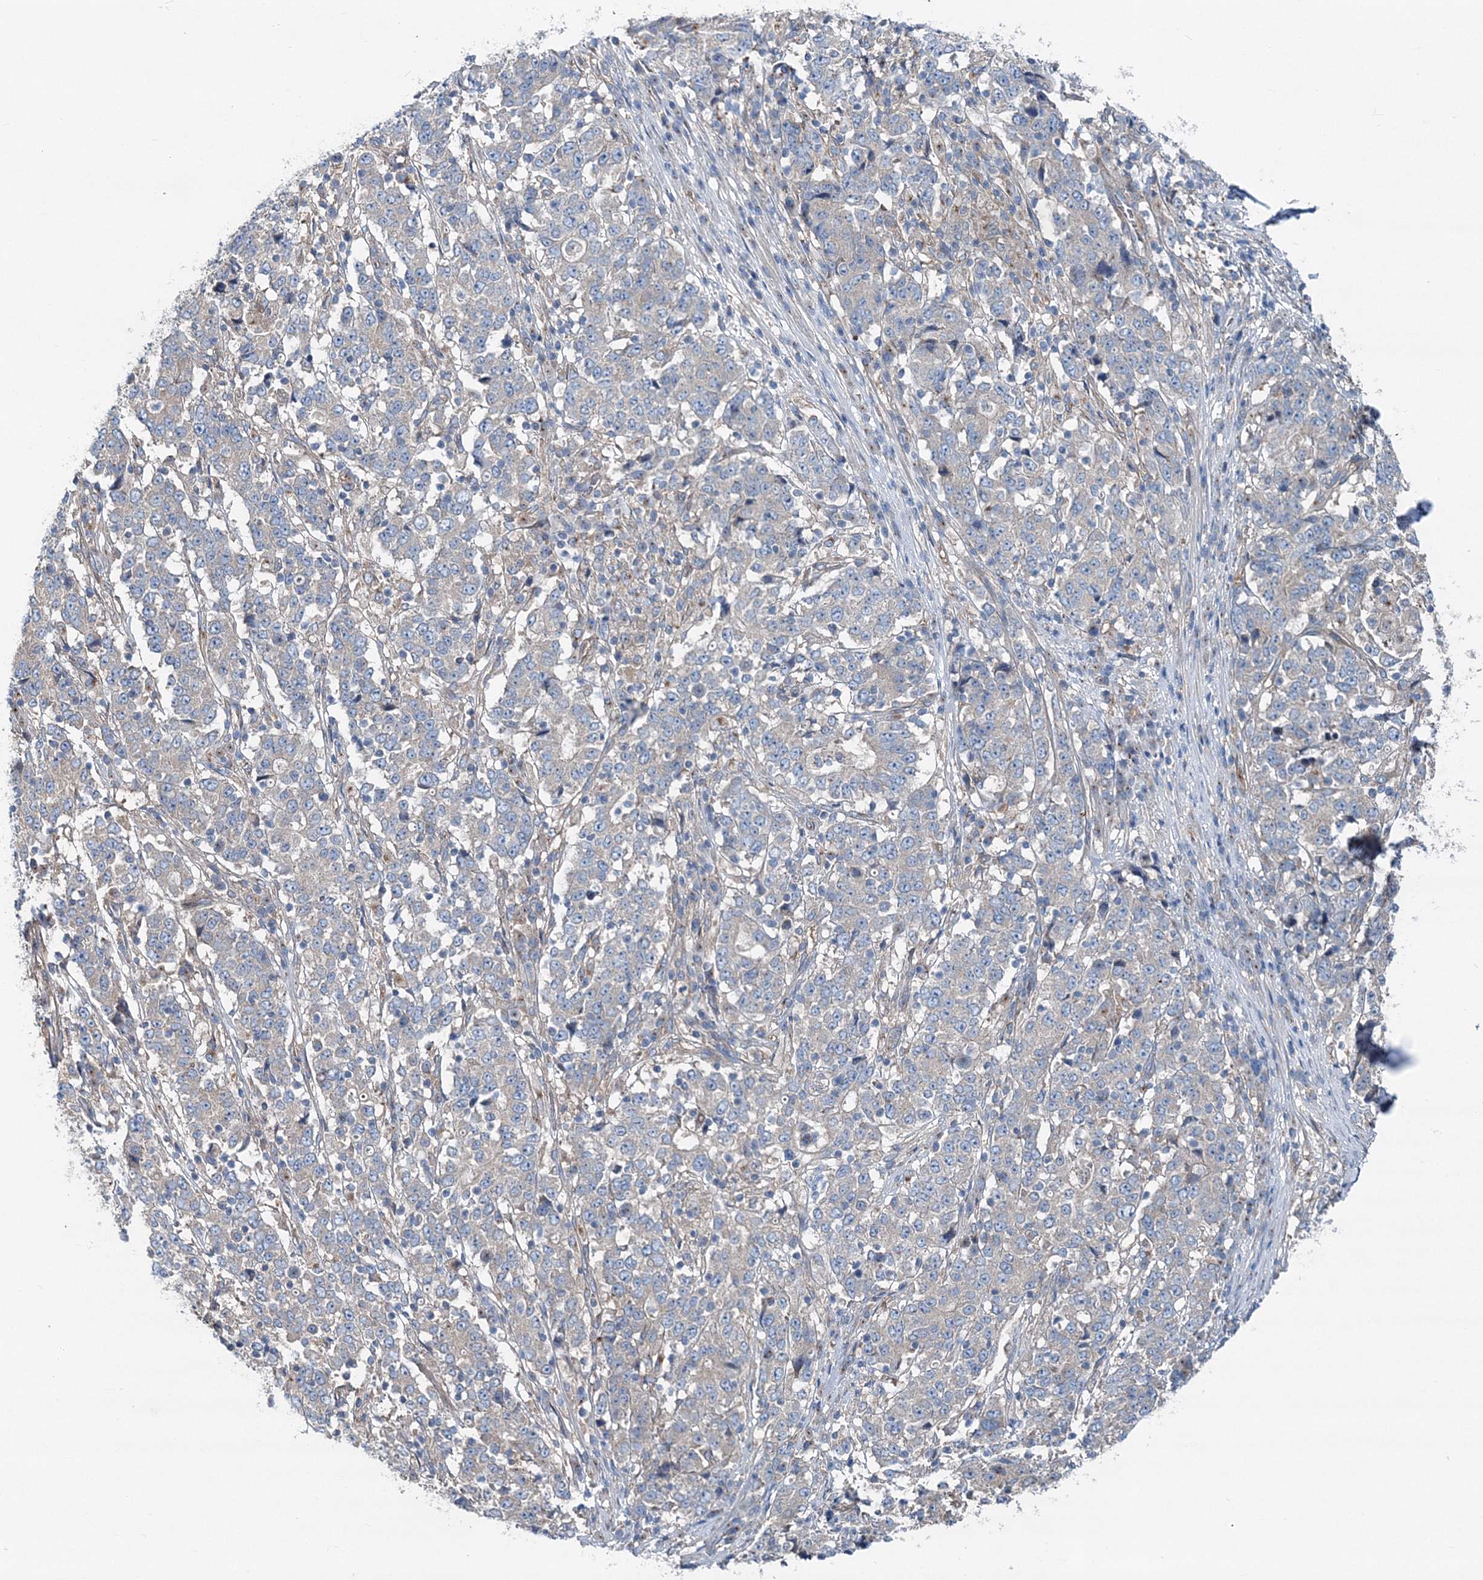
{"staining": {"intensity": "negative", "quantity": "none", "location": "none"}, "tissue": "stomach cancer", "cell_type": "Tumor cells", "image_type": "cancer", "snomed": [{"axis": "morphology", "description": "Adenocarcinoma, NOS"}, {"axis": "topography", "description": "Stomach"}], "caption": "Immunohistochemistry (IHC) micrograph of human stomach cancer (adenocarcinoma) stained for a protein (brown), which displays no positivity in tumor cells. (IHC, brightfield microscopy, high magnification).", "gene": "MPHOSPH9", "patient": {"sex": "male", "age": 59}}